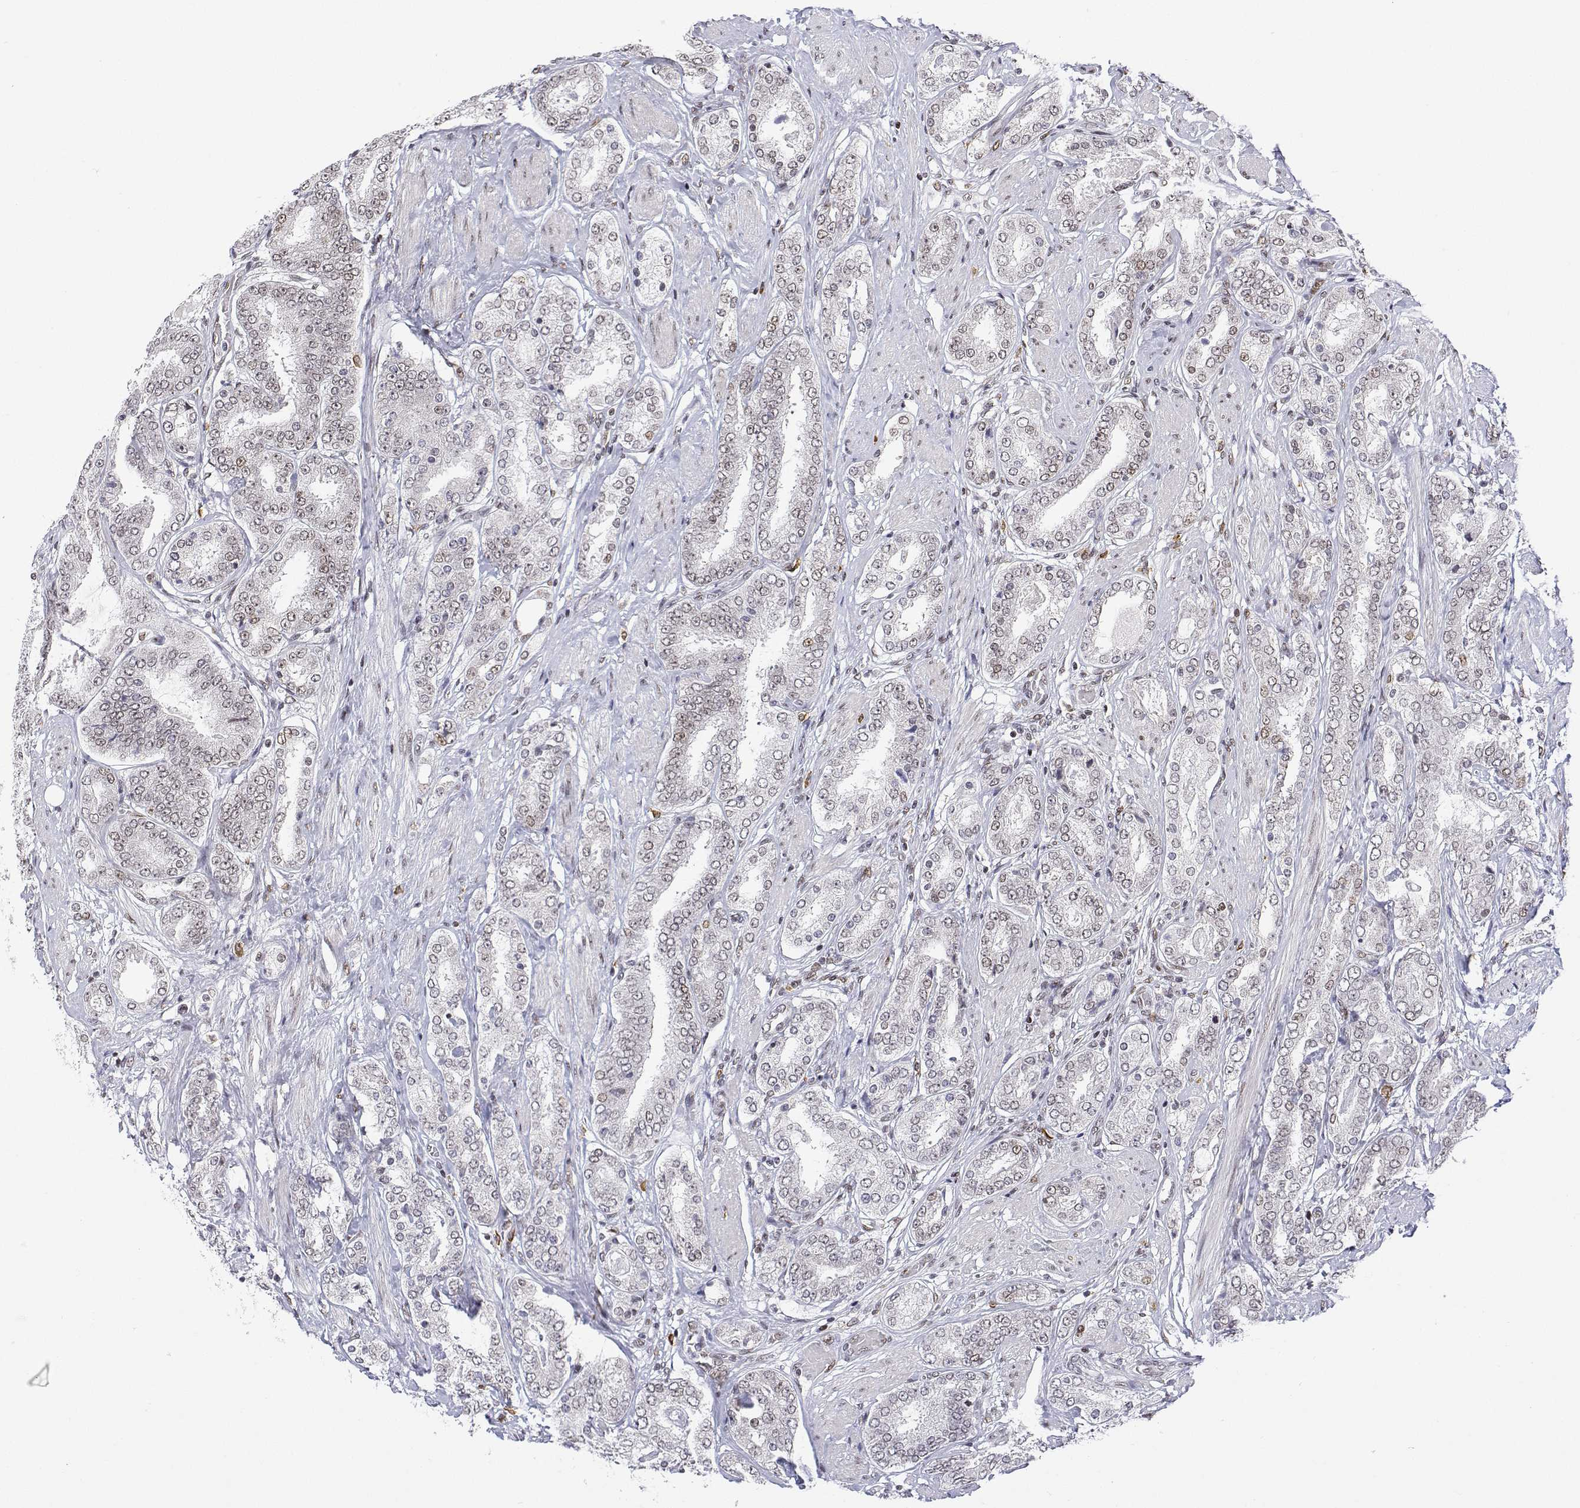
{"staining": {"intensity": "weak", "quantity": "25%-75%", "location": "nuclear"}, "tissue": "prostate cancer", "cell_type": "Tumor cells", "image_type": "cancer", "snomed": [{"axis": "morphology", "description": "Adenocarcinoma, High grade"}, {"axis": "topography", "description": "Prostate"}], "caption": "Immunohistochemistry staining of prostate adenocarcinoma (high-grade), which reveals low levels of weak nuclear staining in approximately 25%-75% of tumor cells indicating weak nuclear protein staining. The staining was performed using DAB (3,3'-diaminobenzidine) (brown) for protein detection and nuclei were counterstained in hematoxylin (blue).", "gene": "XPC", "patient": {"sex": "male", "age": 63}}